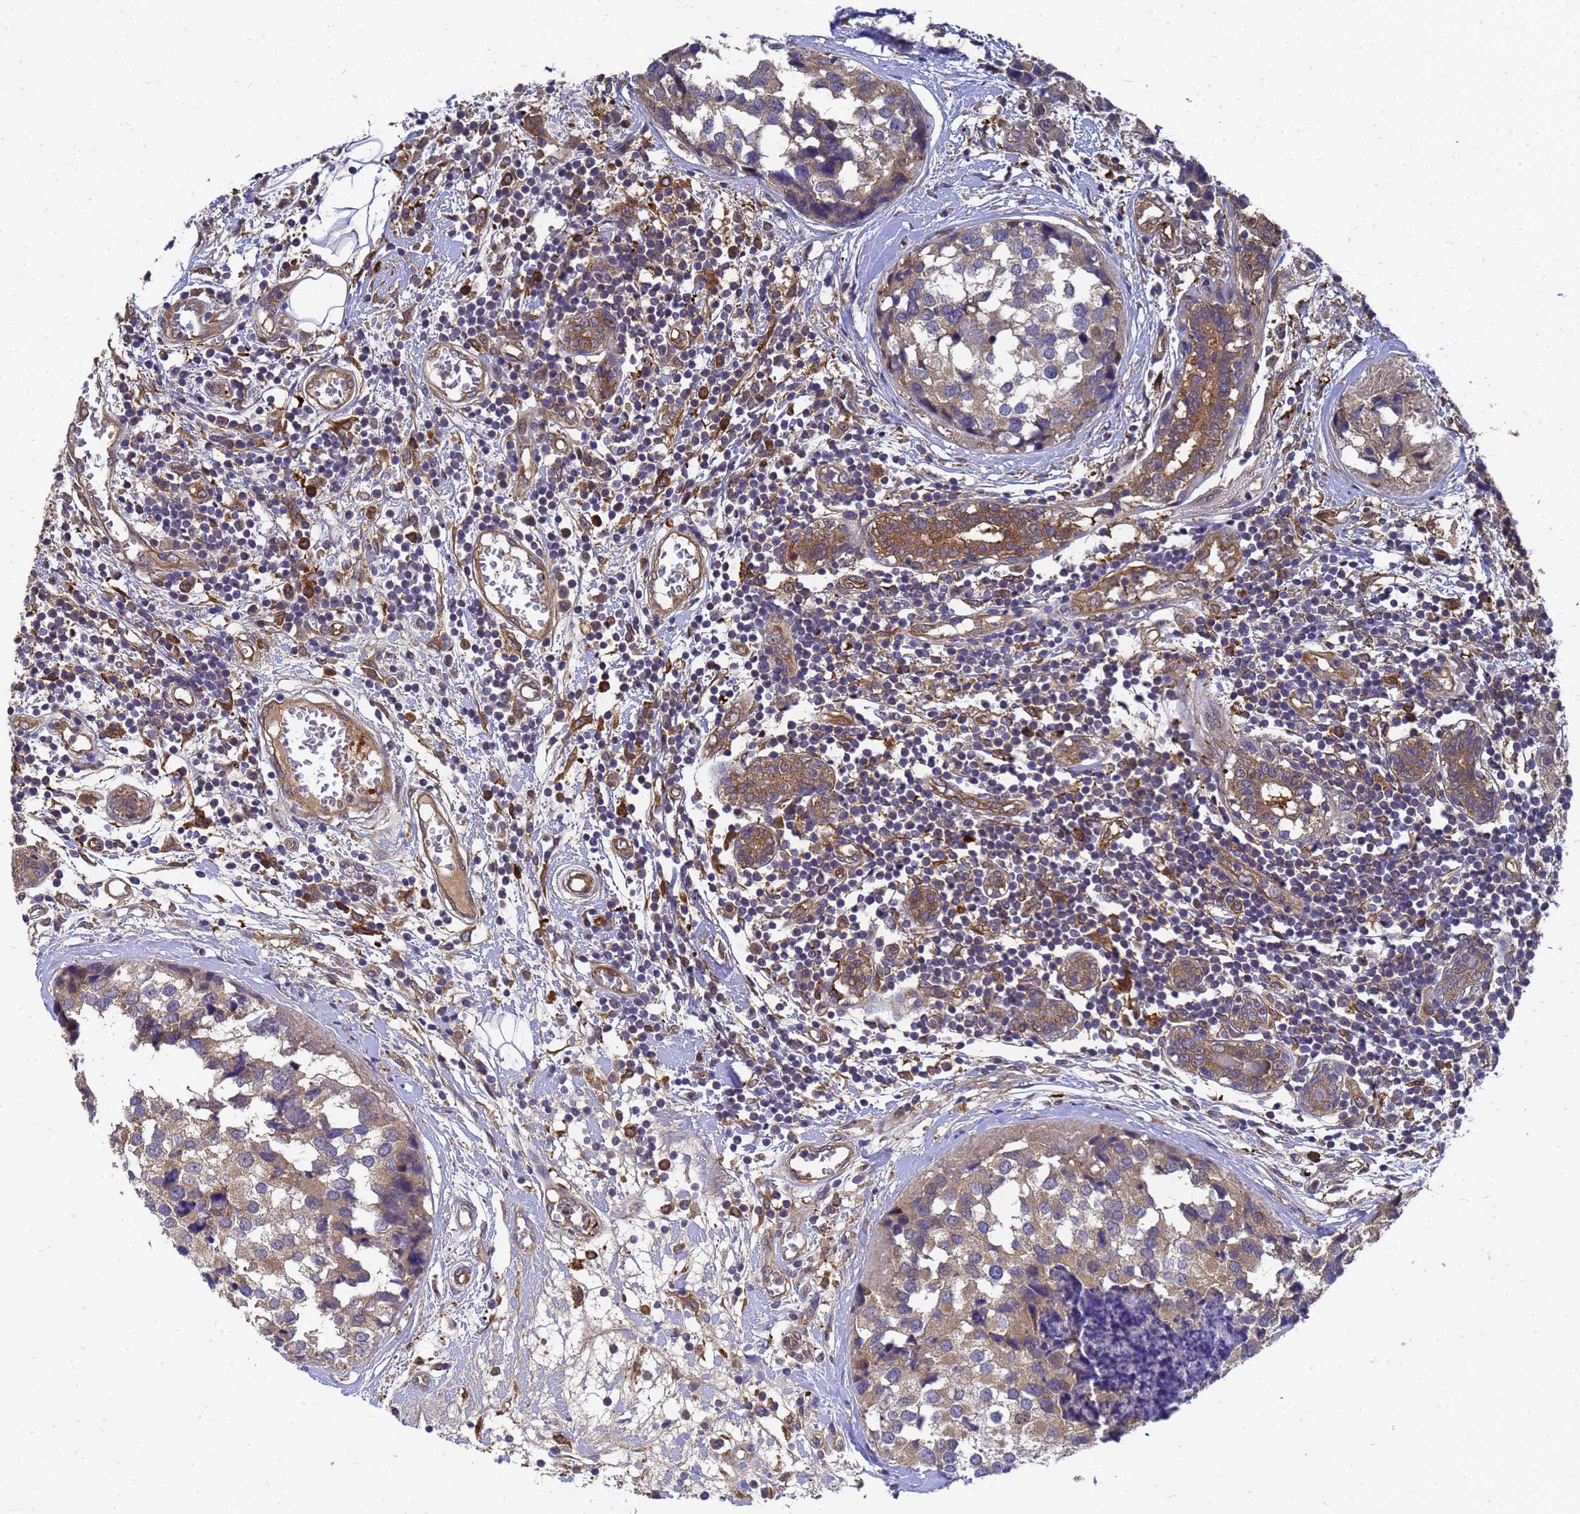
{"staining": {"intensity": "moderate", "quantity": "25%-75%", "location": "cytoplasmic/membranous"}, "tissue": "breast cancer", "cell_type": "Tumor cells", "image_type": "cancer", "snomed": [{"axis": "morphology", "description": "Lobular carcinoma"}, {"axis": "topography", "description": "Breast"}], "caption": "A medium amount of moderate cytoplasmic/membranous positivity is appreciated in about 25%-75% of tumor cells in lobular carcinoma (breast) tissue. The staining was performed using DAB (3,3'-diaminobenzidine), with brown indicating positive protein expression. Nuclei are stained blue with hematoxylin.", "gene": "SLC35E2B", "patient": {"sex": "female", "age": 59}}